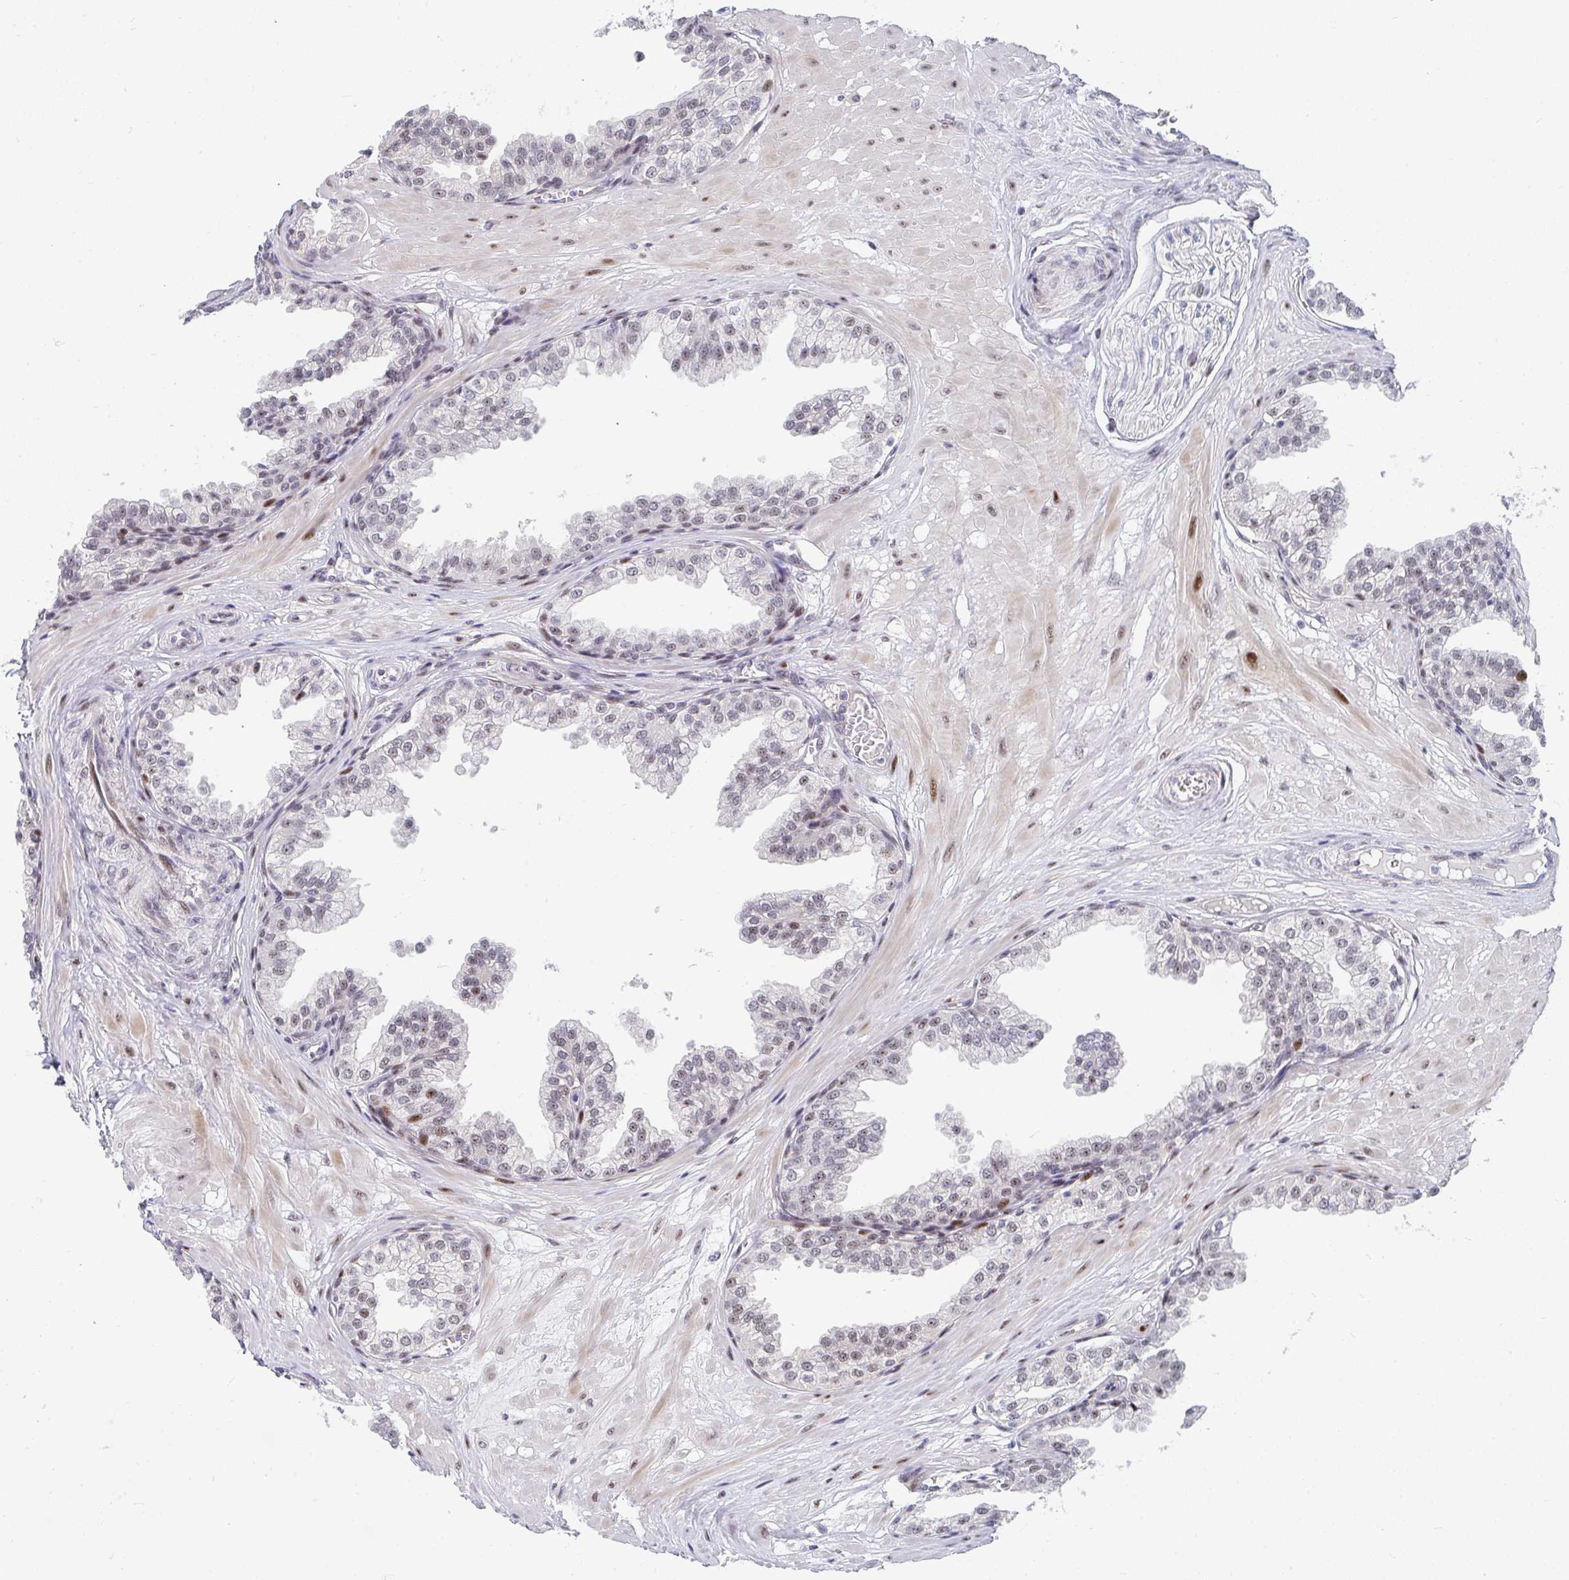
{"staining": {"intensity": "moderate", "quantity": "<25%", "location": "nuclear"}, "tissue": "prostate", "cell_type": "Glandular cells", "image_type": "normal", "snomed": [{"axis": "morphology", "description": "Normal tissue, NOS"}, {"axis": "topography", "description": "Prostate"}, {"axis": "topography", "description": "Peripheral nerve tissue"}], "caption": "DAB immunohistochemical staining of benign prostate displays moderate nuclear protein expression in approximately <25% of glandular cells.", "gene": "ZIC3", "patient": {"sex": "male", "age": 55}}